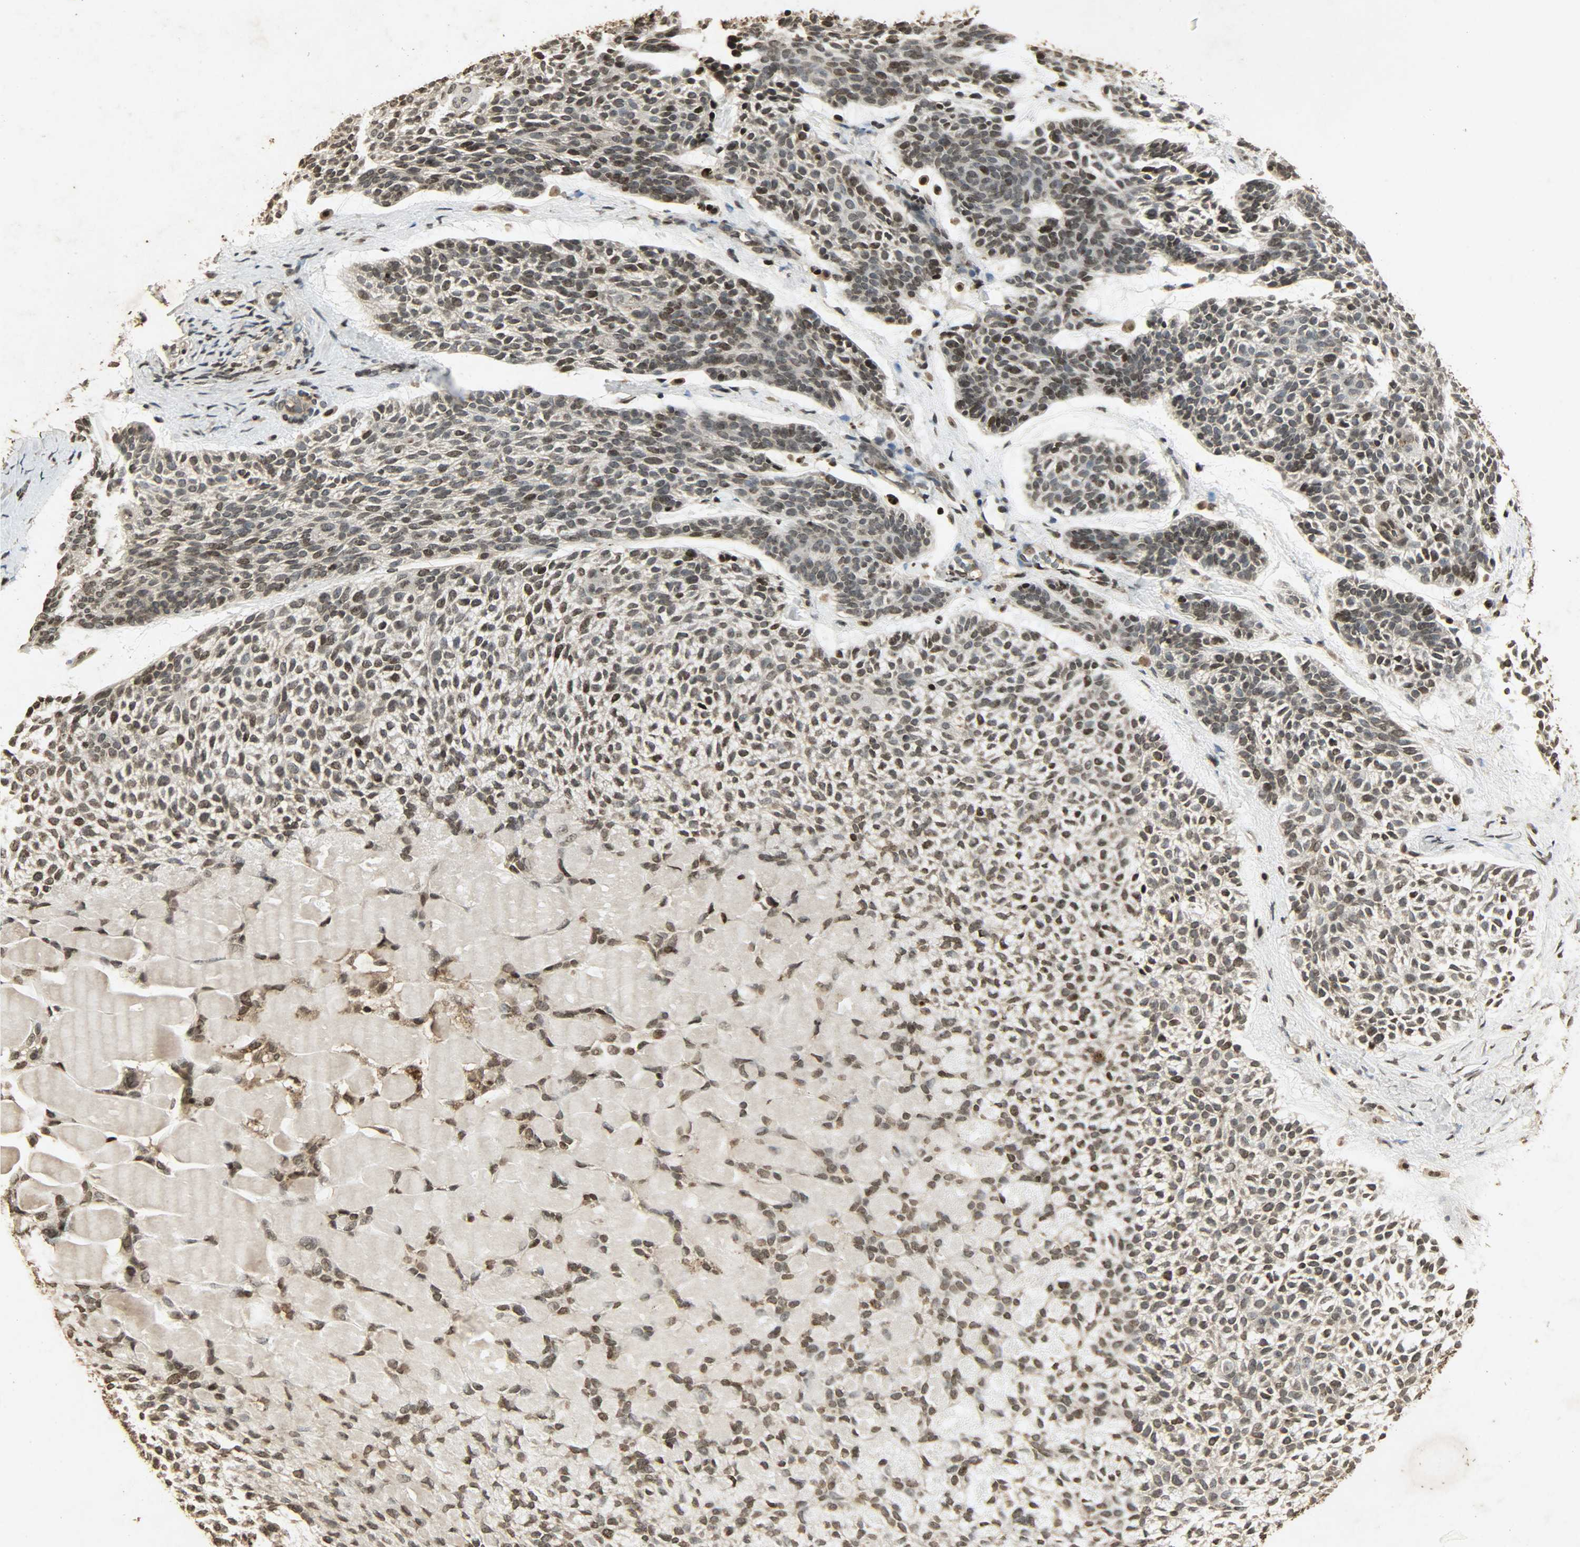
{"staining": {"intensity": "strong", "quantity": ">75%", "location": "cytoplasmic/membranous,nuclear"}, "tissue": "skin cancer", "cell_type": "Tumor cells", "image_type": "cancer", "snomed": [{"axis": "morphology", "description": "Normal tissue, NOS"}, {"axis": "morphology", "description": "Basal cell carcinoma"}, {"axis": "topography", "description": "Skin"}], "caption": "This is a photomicrograph of immunohistochemistry (IHC) staining of skin cancer, which shows strong expression in the cytoplasmic/membranous and nuclear of tumor cells.", "gene": "PPP3R1", "patient": {"sex": "female", "age": 70}}